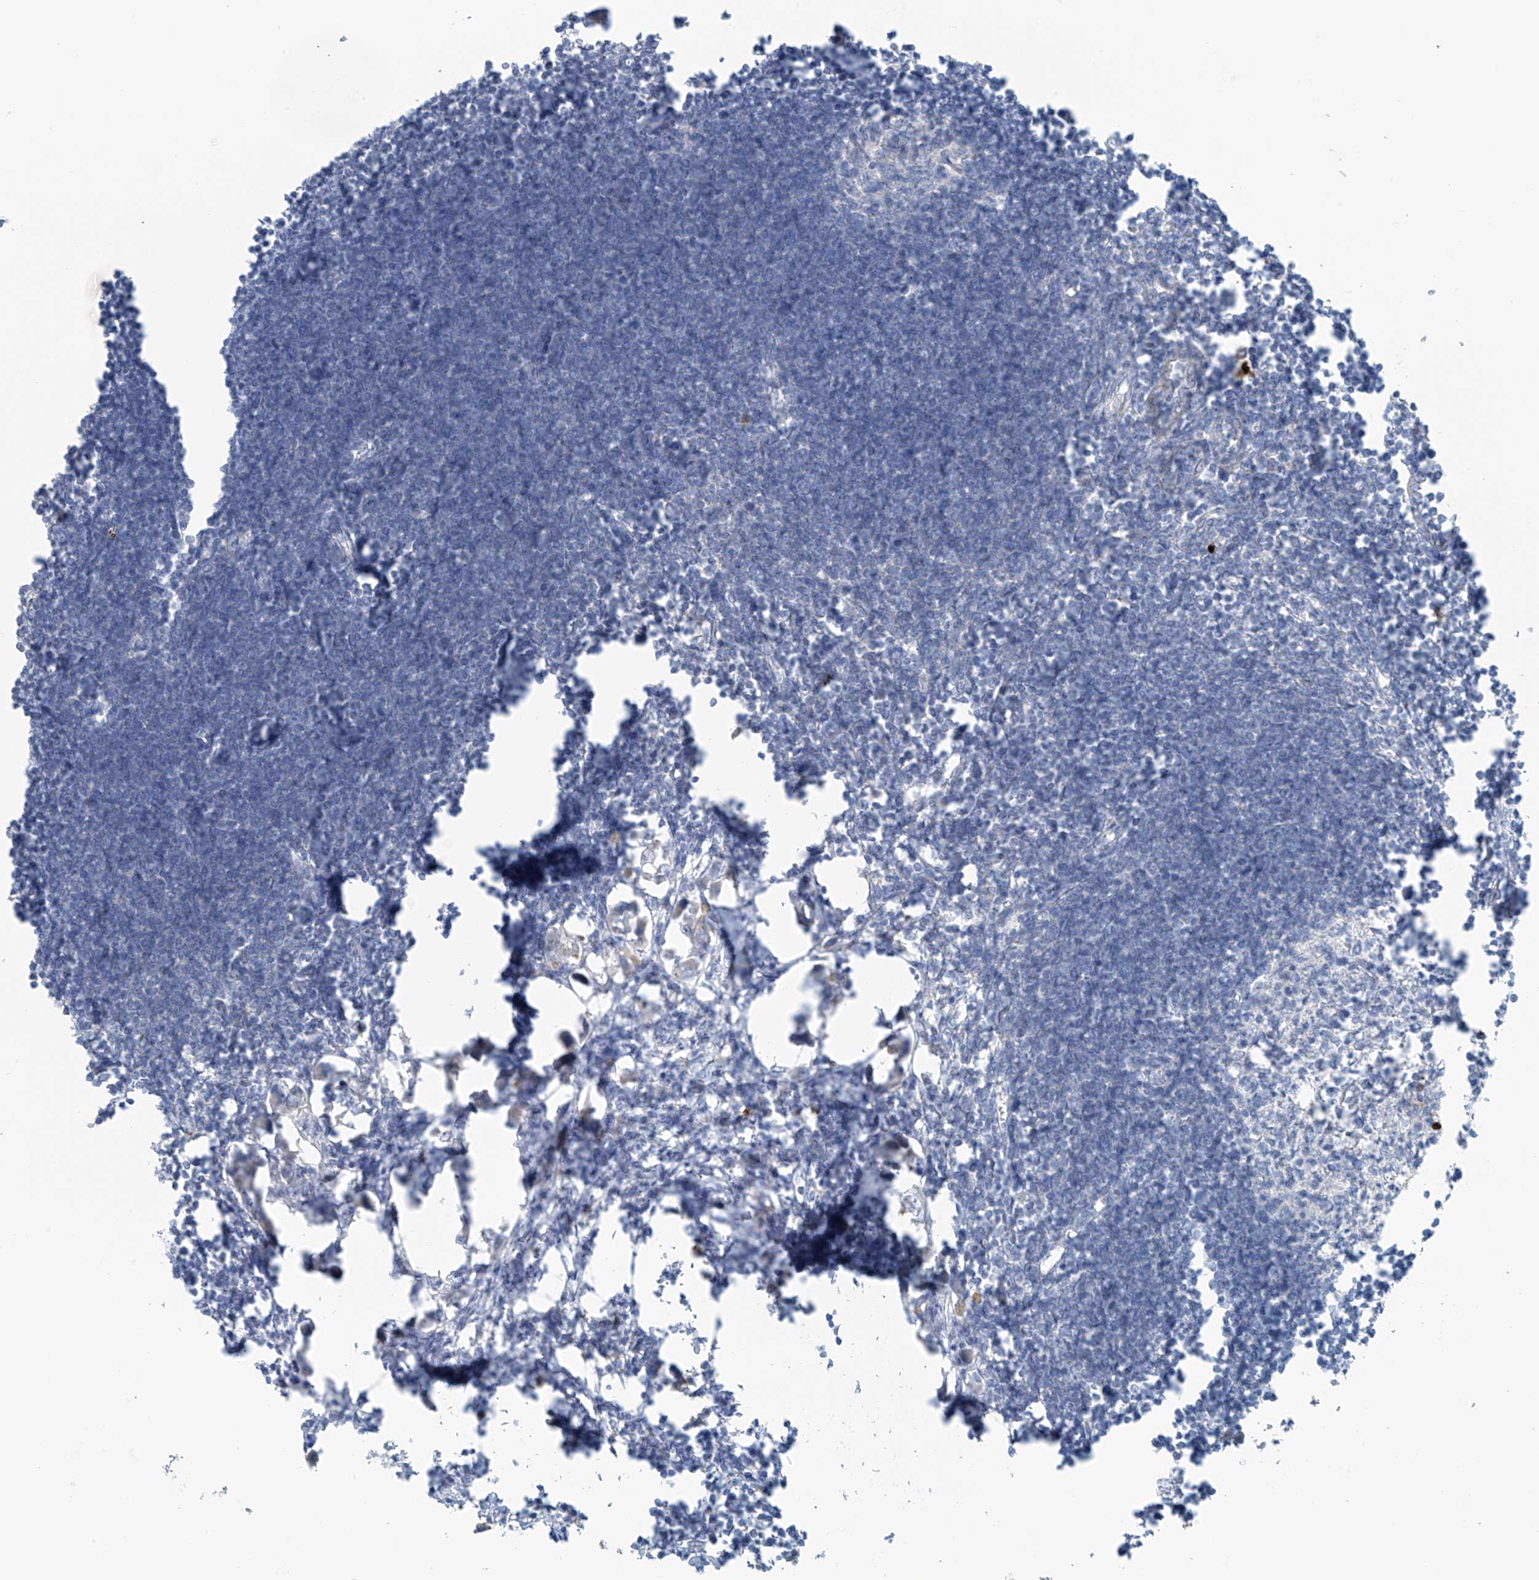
{"staining": {"intensity": "negative", "quantity": "none", "location": "none"}, "tissue": "lymph node", "cell_type": "Germinal center cells", "image_type": "normal", "snomed": [{"axis": "morphology", "description": "Normal tissue, NOS"}, {"axis": "morphology", "description": "Malignant melanoma, Metastatic site"}, {"axis": "topography", "description": "Lymph node"}], "caption": "Image shows no protein expression in germinal center cells of unremarkable lymph node.", "gene": "ZNF793", "patient": {"sex": "male", "age": 41}}